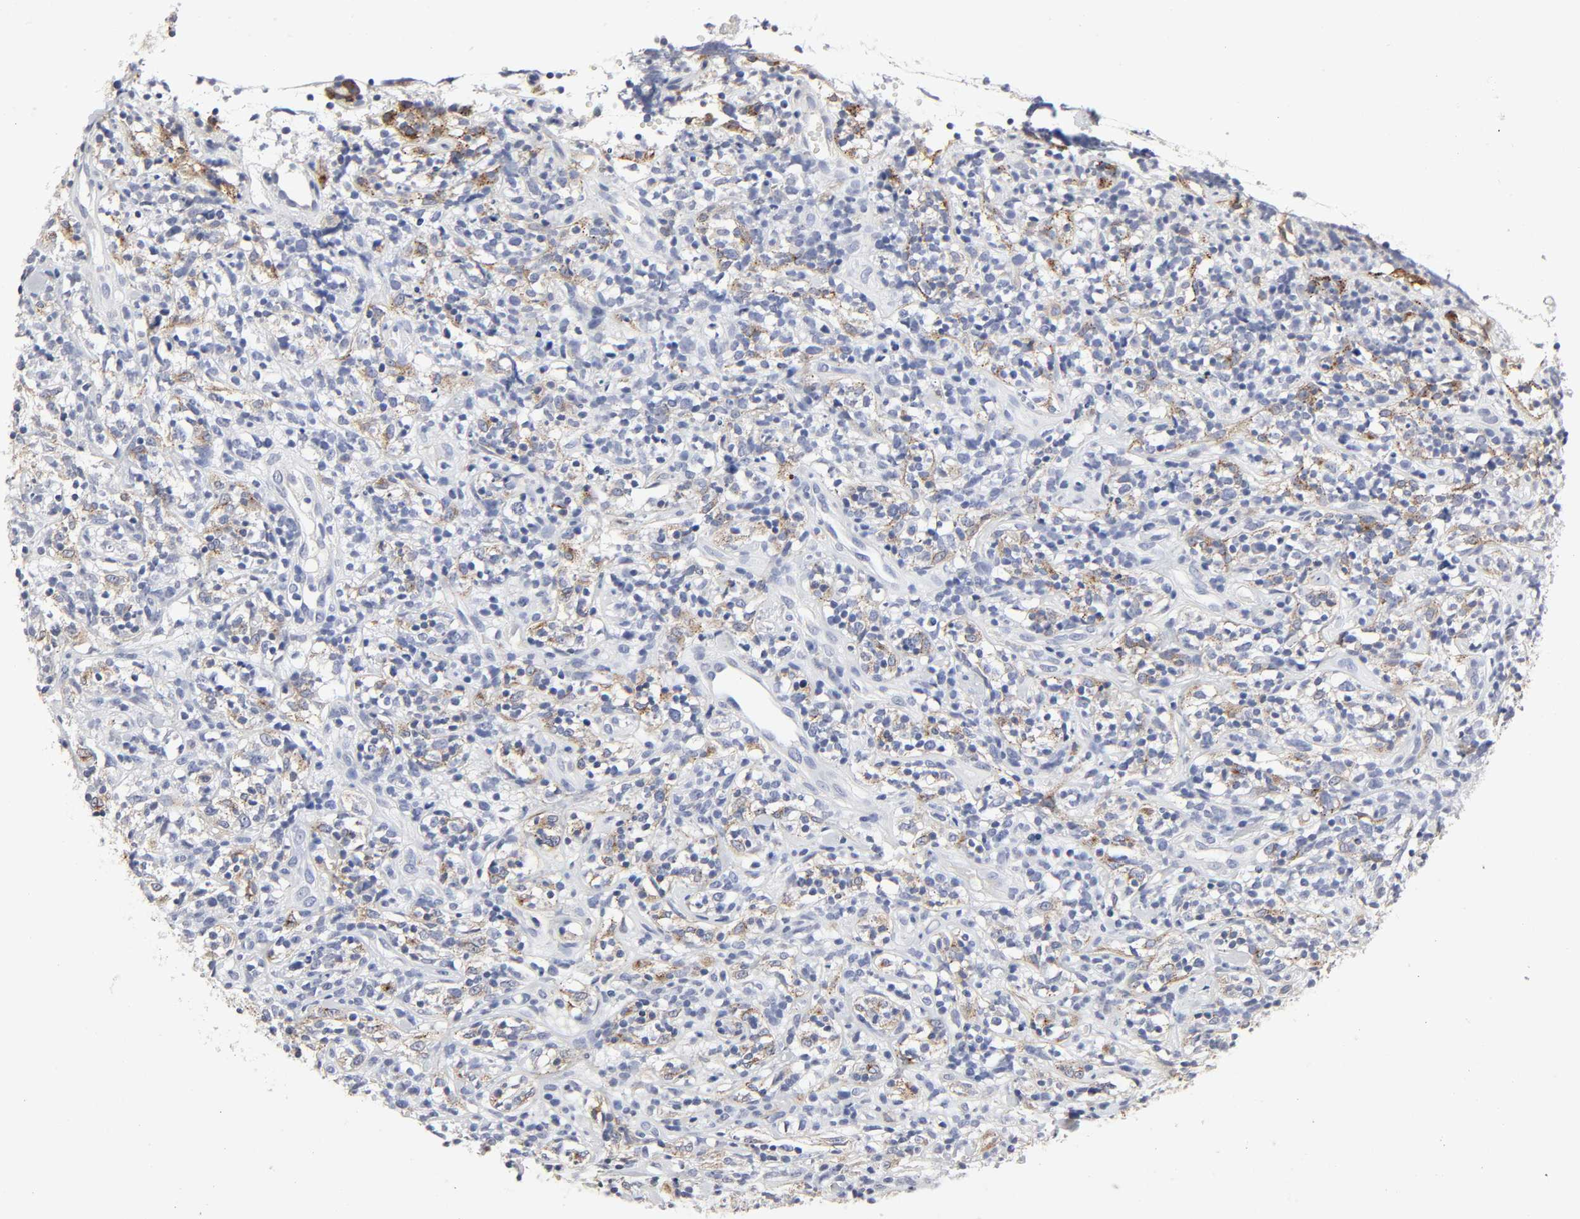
{"staining": {"intensity": "negative", "quantity": "none", "location": "none"}, "tissue": "lymphoma", "cell_type": "Tumor cells", "image_type": "cancer", "snomed": [{"axis": "morphology", "description": "Malignant lymphoma, non-Hodgkin's type, High grade"}, {"axis": "topography", "description": "Lymph node"}], "caption": "Immunohistochemical staining of human lymphoma demonstrates no significant staining in tumor cells. (DAB (3,3'-diaminobenzidine) IHC visualized using brightfield microscopy, high magnification).", "gene": "LRP1", "patient": {"sex": "female", "age": 73}}